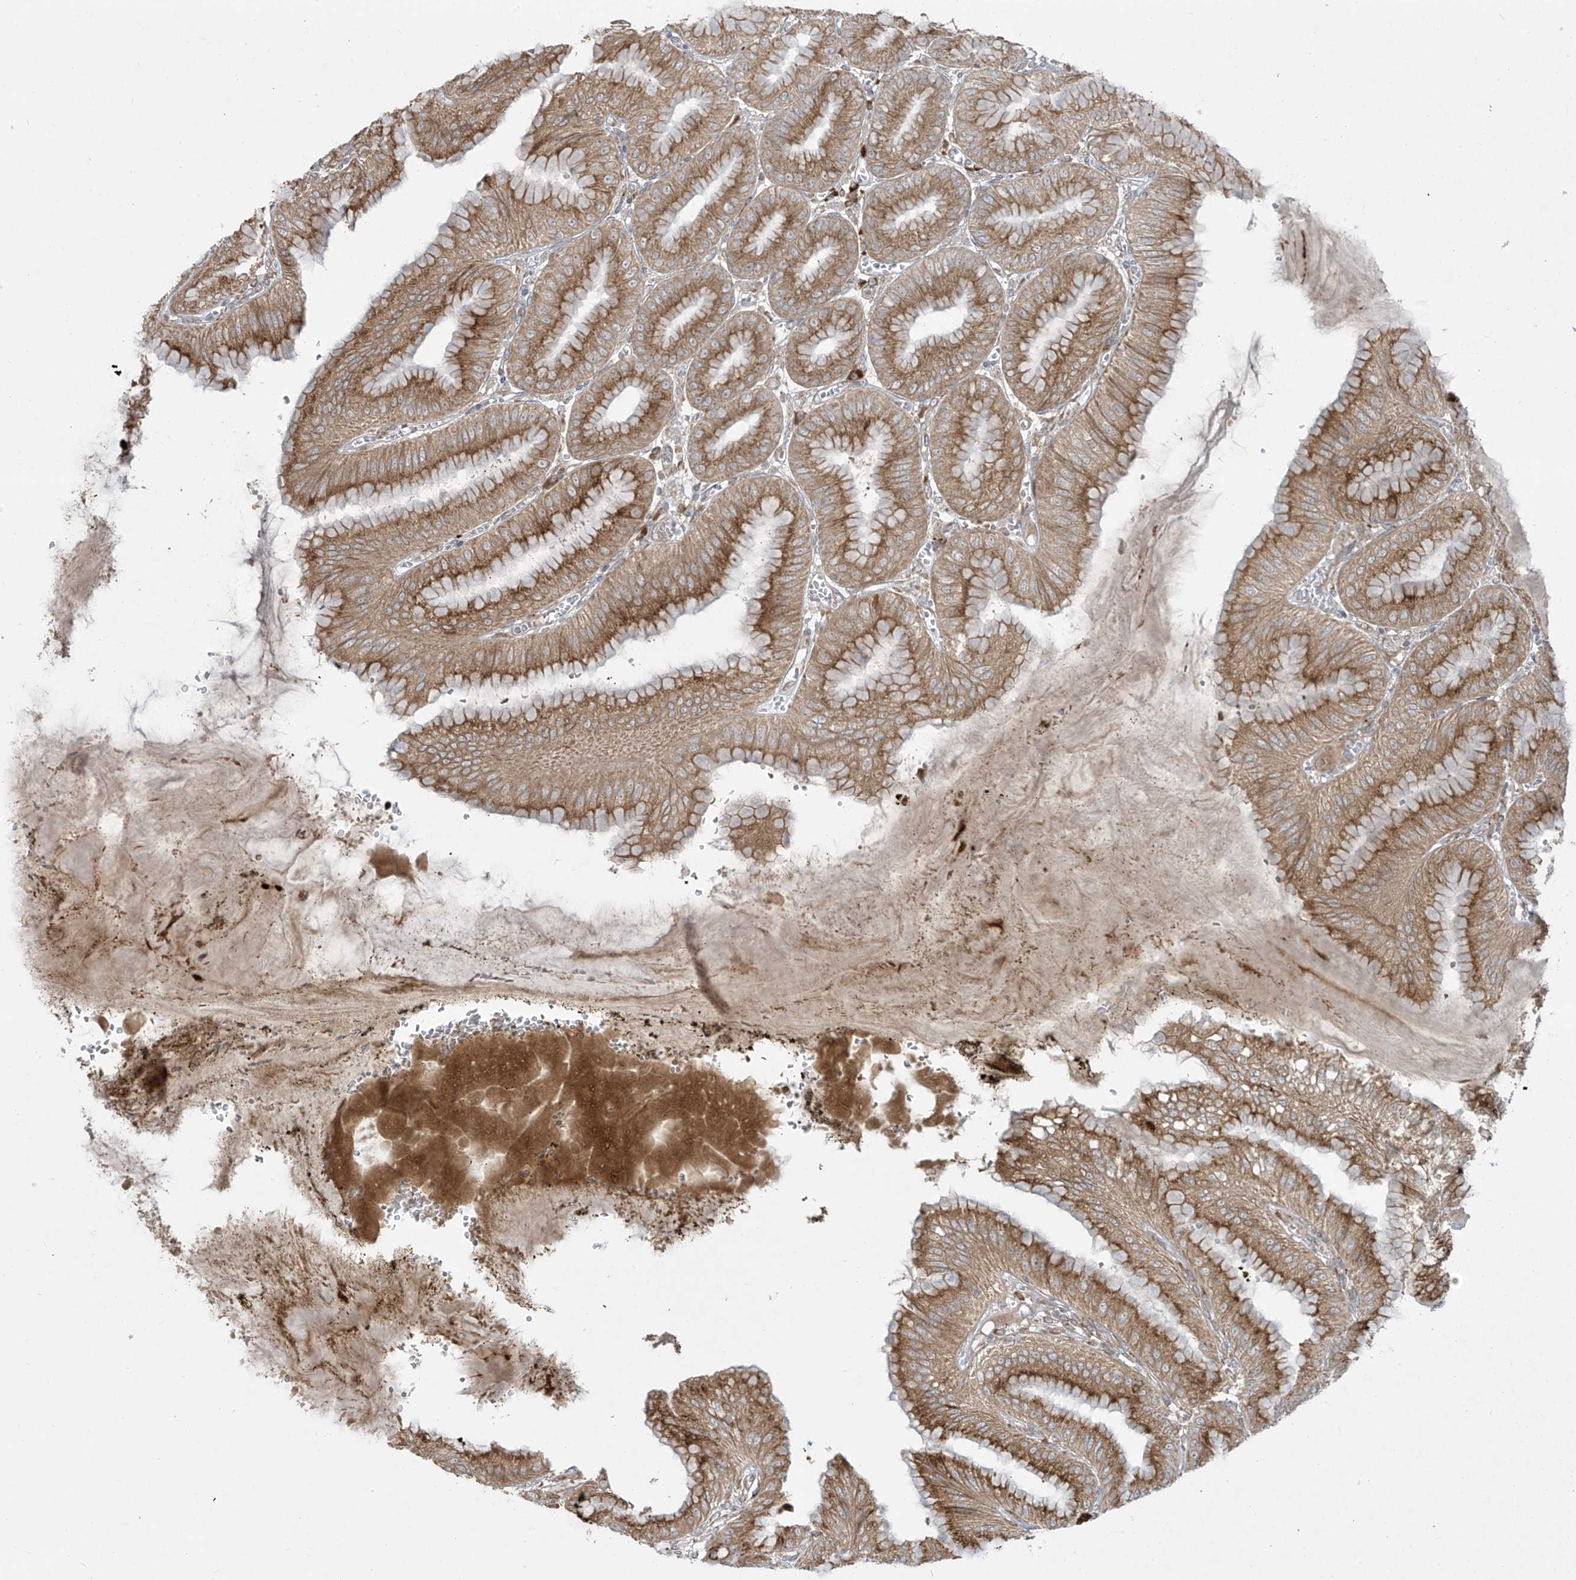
{"staining": {"intensity": "moderate", "quantity": ">75%", "location": "cytoplasmic/membranous"}, "tissue": "stomach", "cell_type": "Glandular cells", "image_type": "normal", "snomed": [{"axis": "morphology", "description": "Normal tissue, NOS"}, {"axis": "topography", "description": "Stomach, lower"}], "caption": "Moderate cytoplasmic/membranous positivity is appreciated in approximately >75% of glandular cells in unremarkable stomach. Using DAB (3,3'-diaminobenzidine) (brown) and hematoxylin (blue) stains, captured at high magnification using brightfield microscopy.", "gene": "PPAT", "patient": {"sex": "male", "age": 71}}